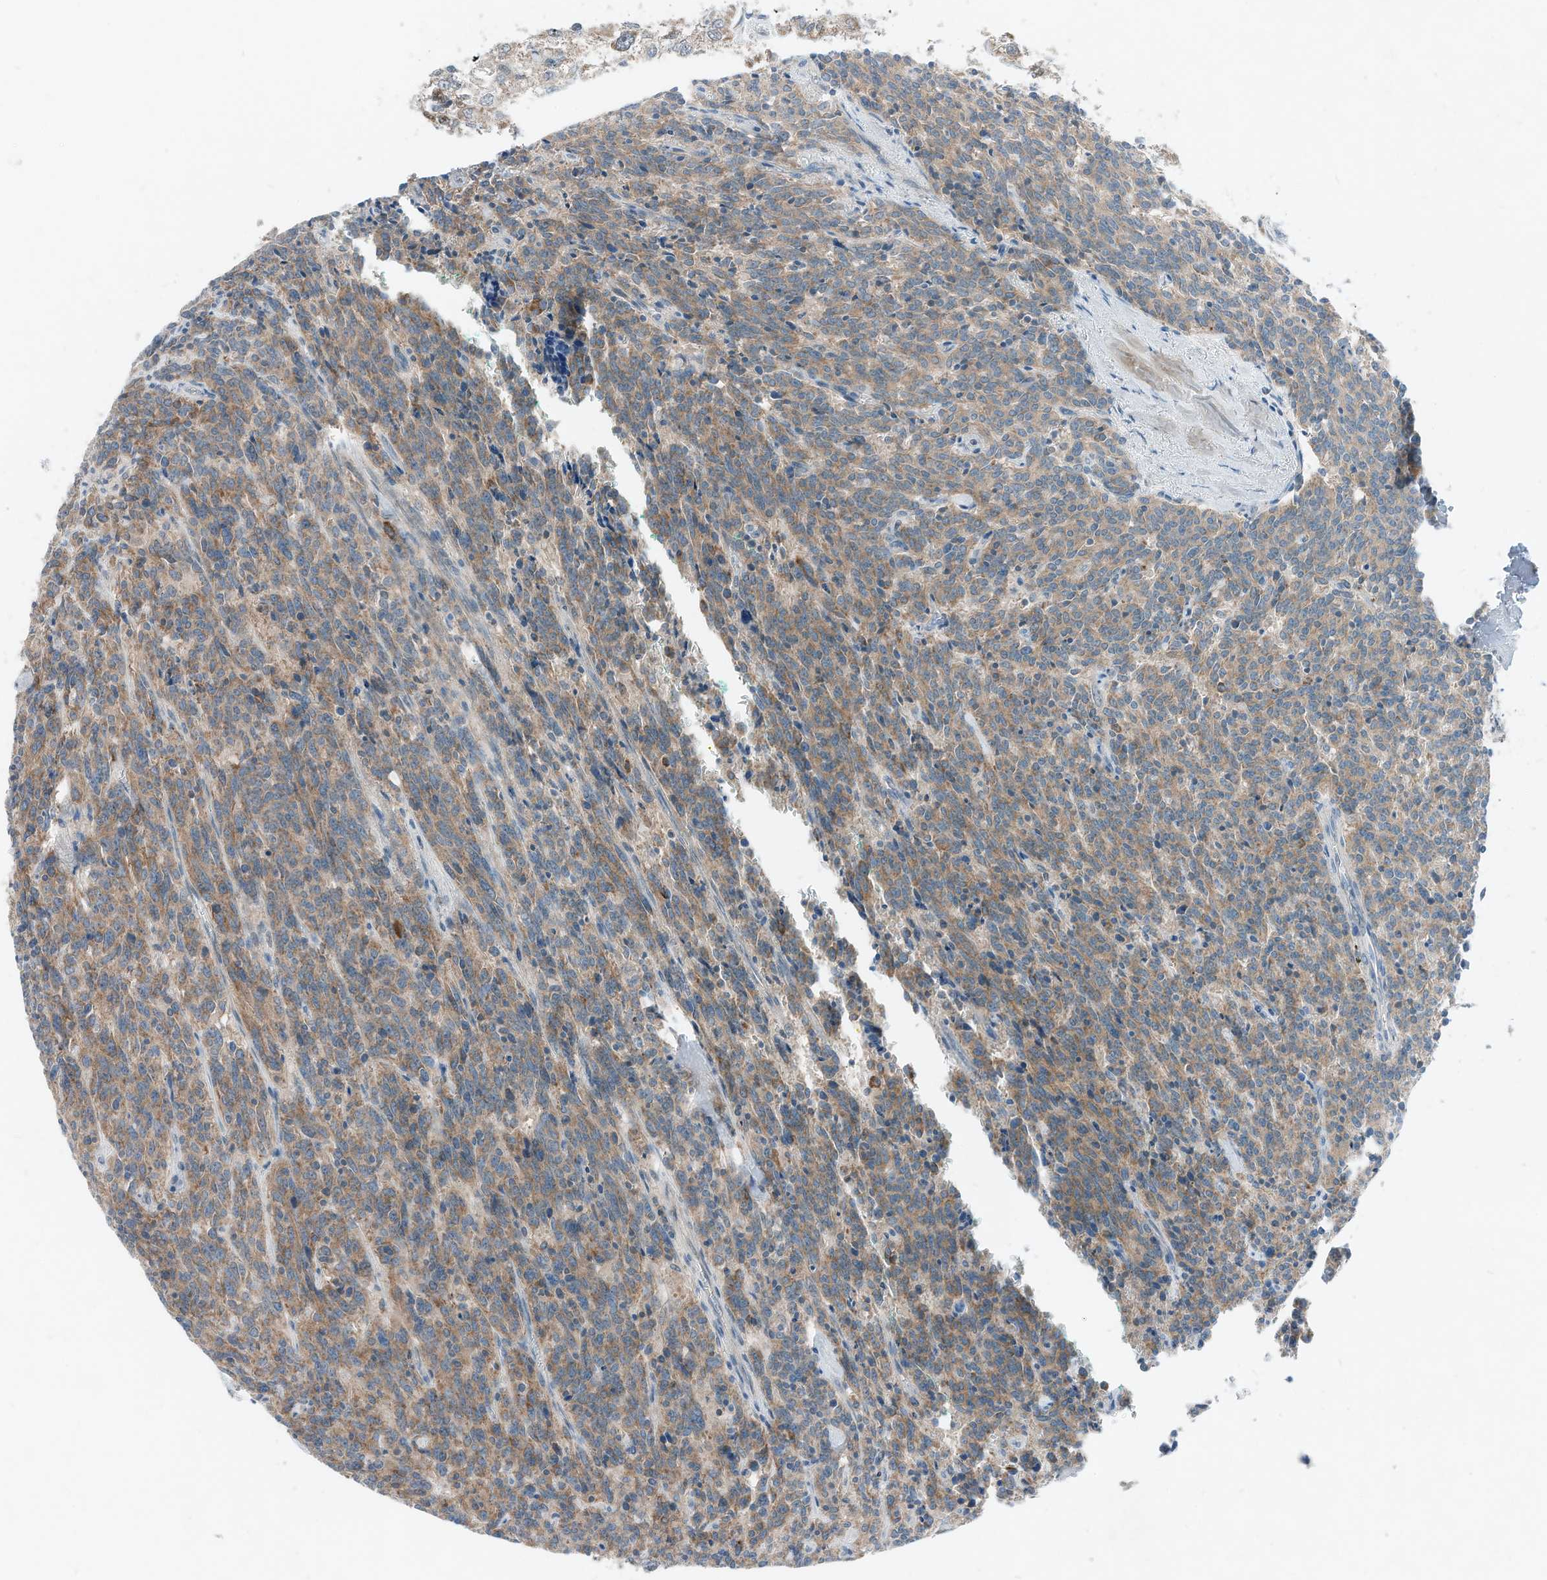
{"staining": {"intensity": "moderate", "quantity": ">75%", "location": "cytoplasmic/membranous"}, "tissue": "carcinoid", "cell_type": "Tumor cells", "image_type": "cancer", "snomed": [{"axis": "morphology", "description": "Carcinoid, malignant, NOS"}, {"axis": "topography", "description": "Lung"}], "caption": "Carcinoid stained with a protein marker displays moderate staining in tumor cells.", "gene": "RMND1", "patient": {"sex": "female", "age": 46}}